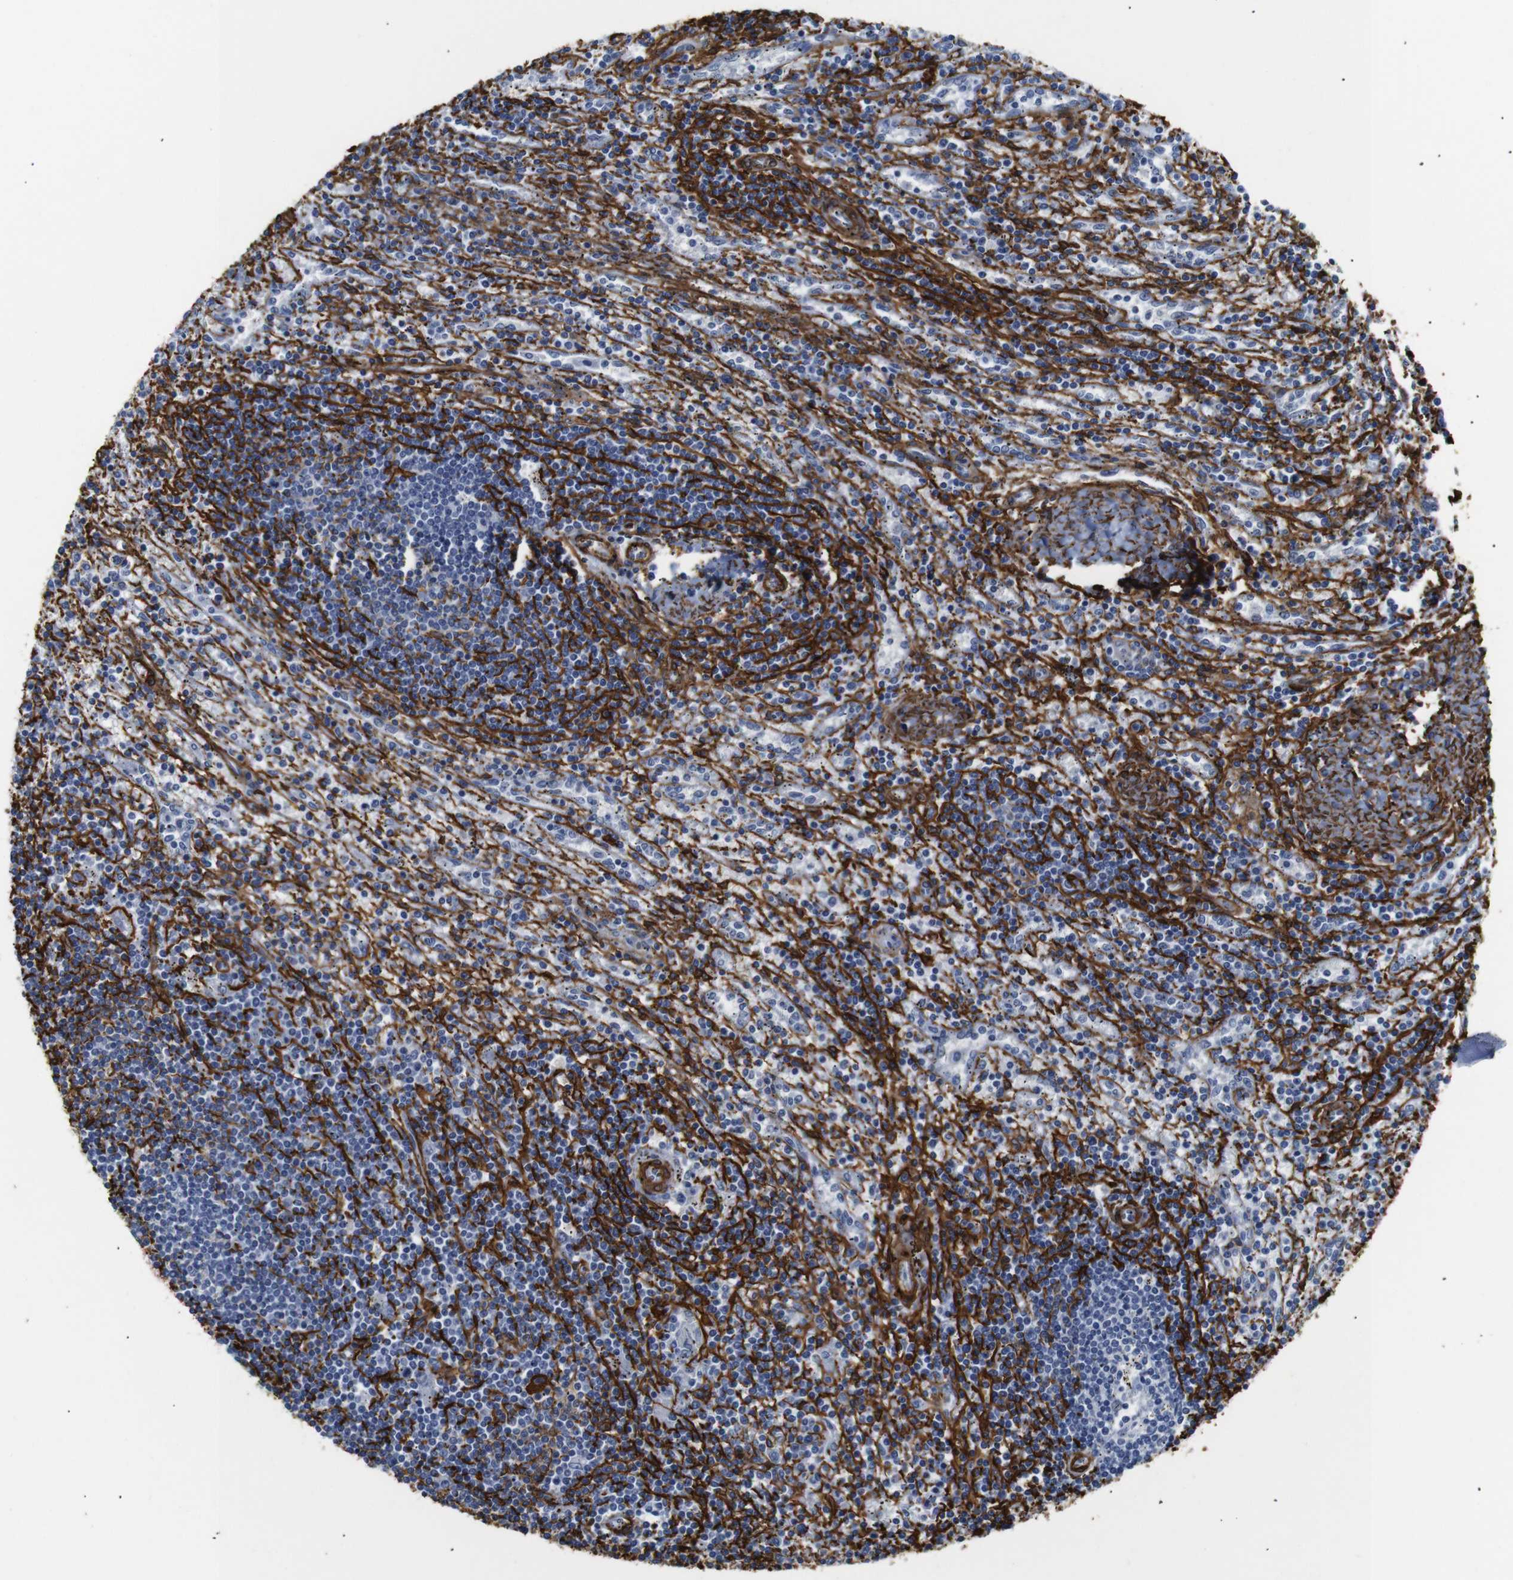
{"staining": {"intensity": "negative", "quantity": "none", "location": "none"}, "tissue": "lymphoma", "cell_type": "Tumor cells", "image_type": "cancer", "snomed": [{"axis": "morphology", "description": "Malignant lymphoma, non-Hodgkin's type, Low grade"}, {"axis": "topography", "description": "Spleen"}], "caption": "The immunohistochemistry (IHC) image has no significant expression in tumor cells of lymphoma tissue.", "gene": "ACTA2", "patient": {"sex": "male", "age": 76}}